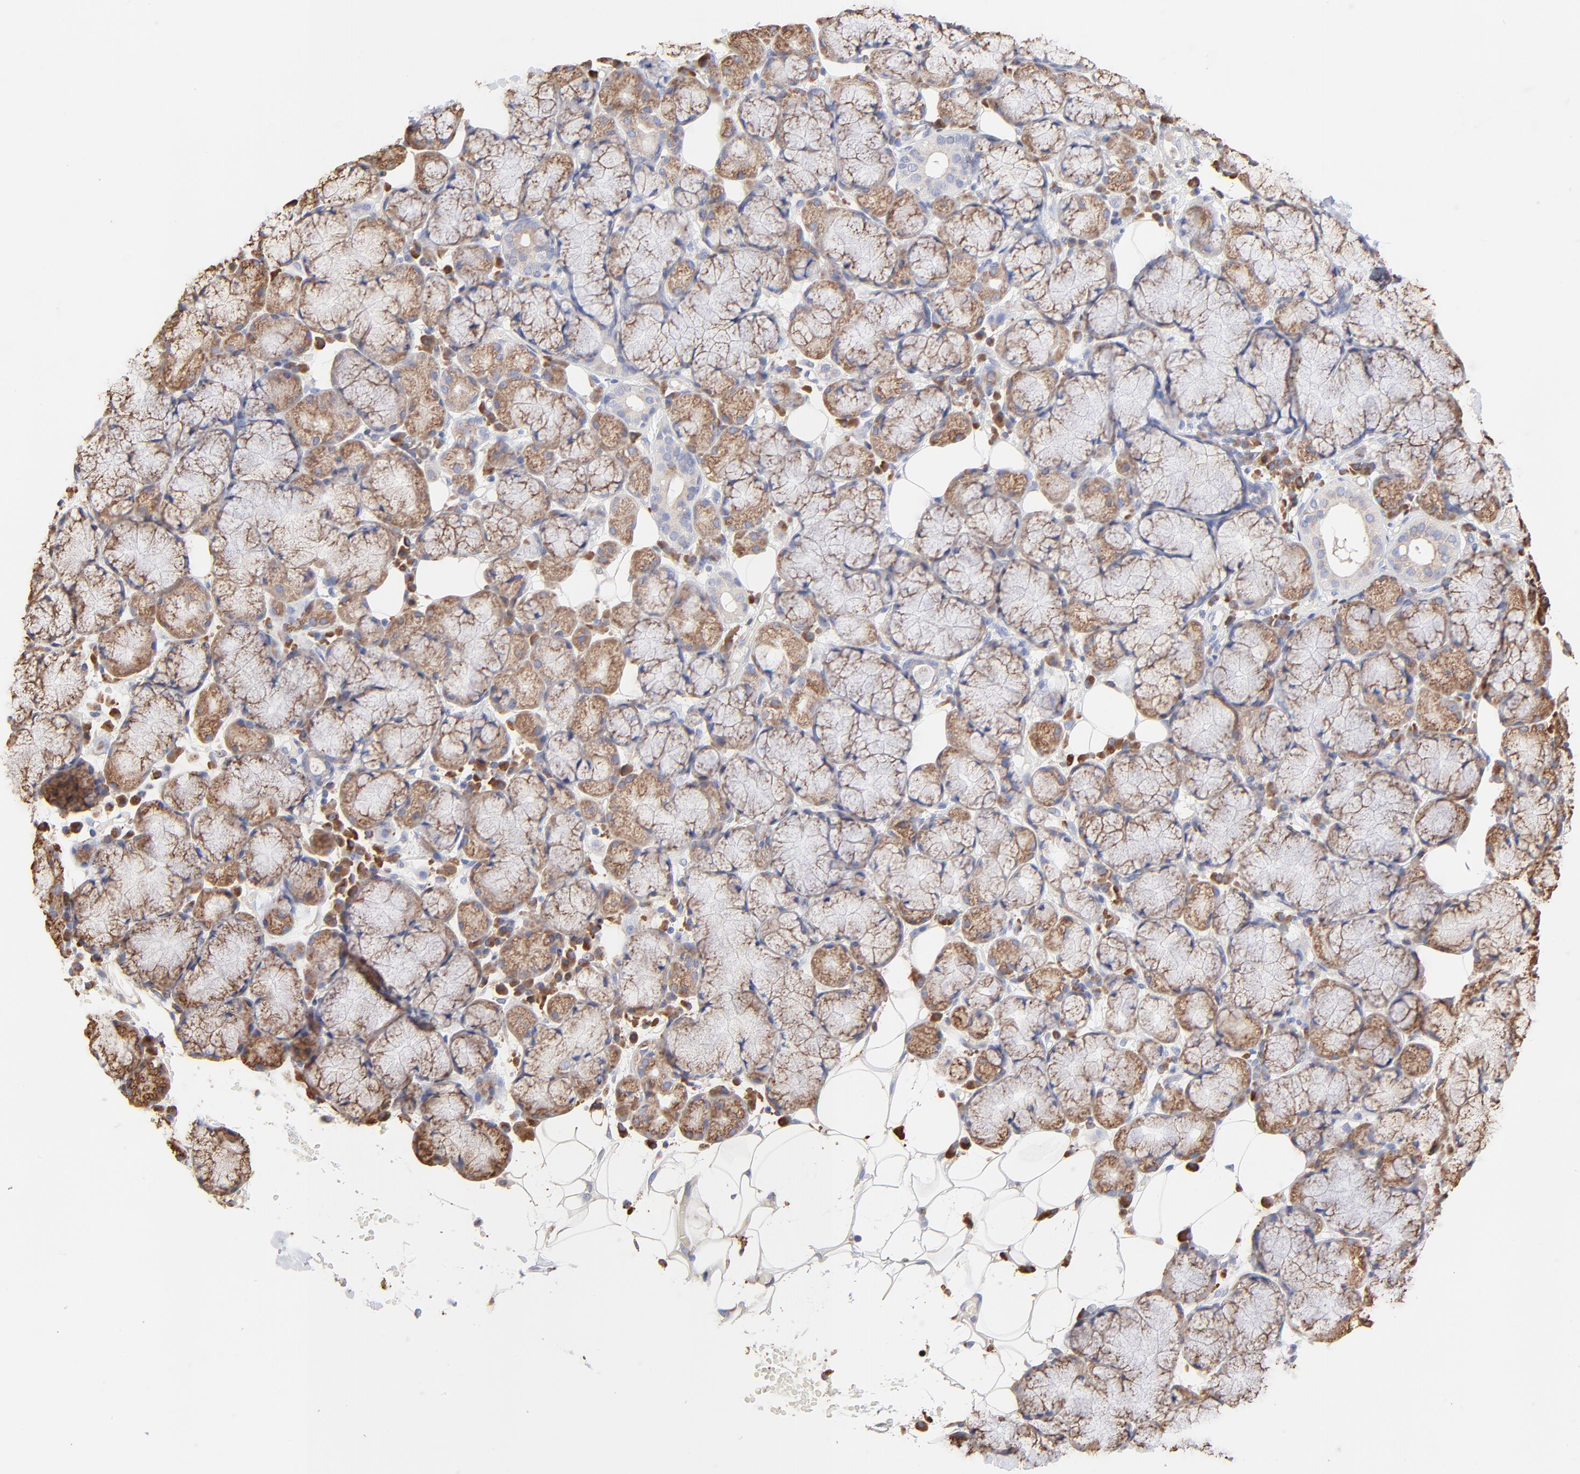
{"staining": {"intensity": "moderate", "quantity": "25%-75%", "location": "cytoplasmic/membranous"}, "tissue": "salivary gland", "cell_type": "Glandular cells", "image_type": "normal", "snomed": [{"axis": "morphology", "description": "Normal tissue, NOS"}, {"axis": "topography", "description": "Skeletal muscle"}, {"axis": "topography", "description": "Oral tissue"}, {"axis": "topography", "description": "Salivary gland"}, {"axis": "topography", "description": "Peripheral nerve tissue"}], "caption": "Salivary gland stained for a protein (brown) exhibits moderate cytoplasmic/membranous positive staining in approximately 25%-75% of glandular cells.", "gene": "LMAN1", "patient": {"sex": "male", "age": 54}}